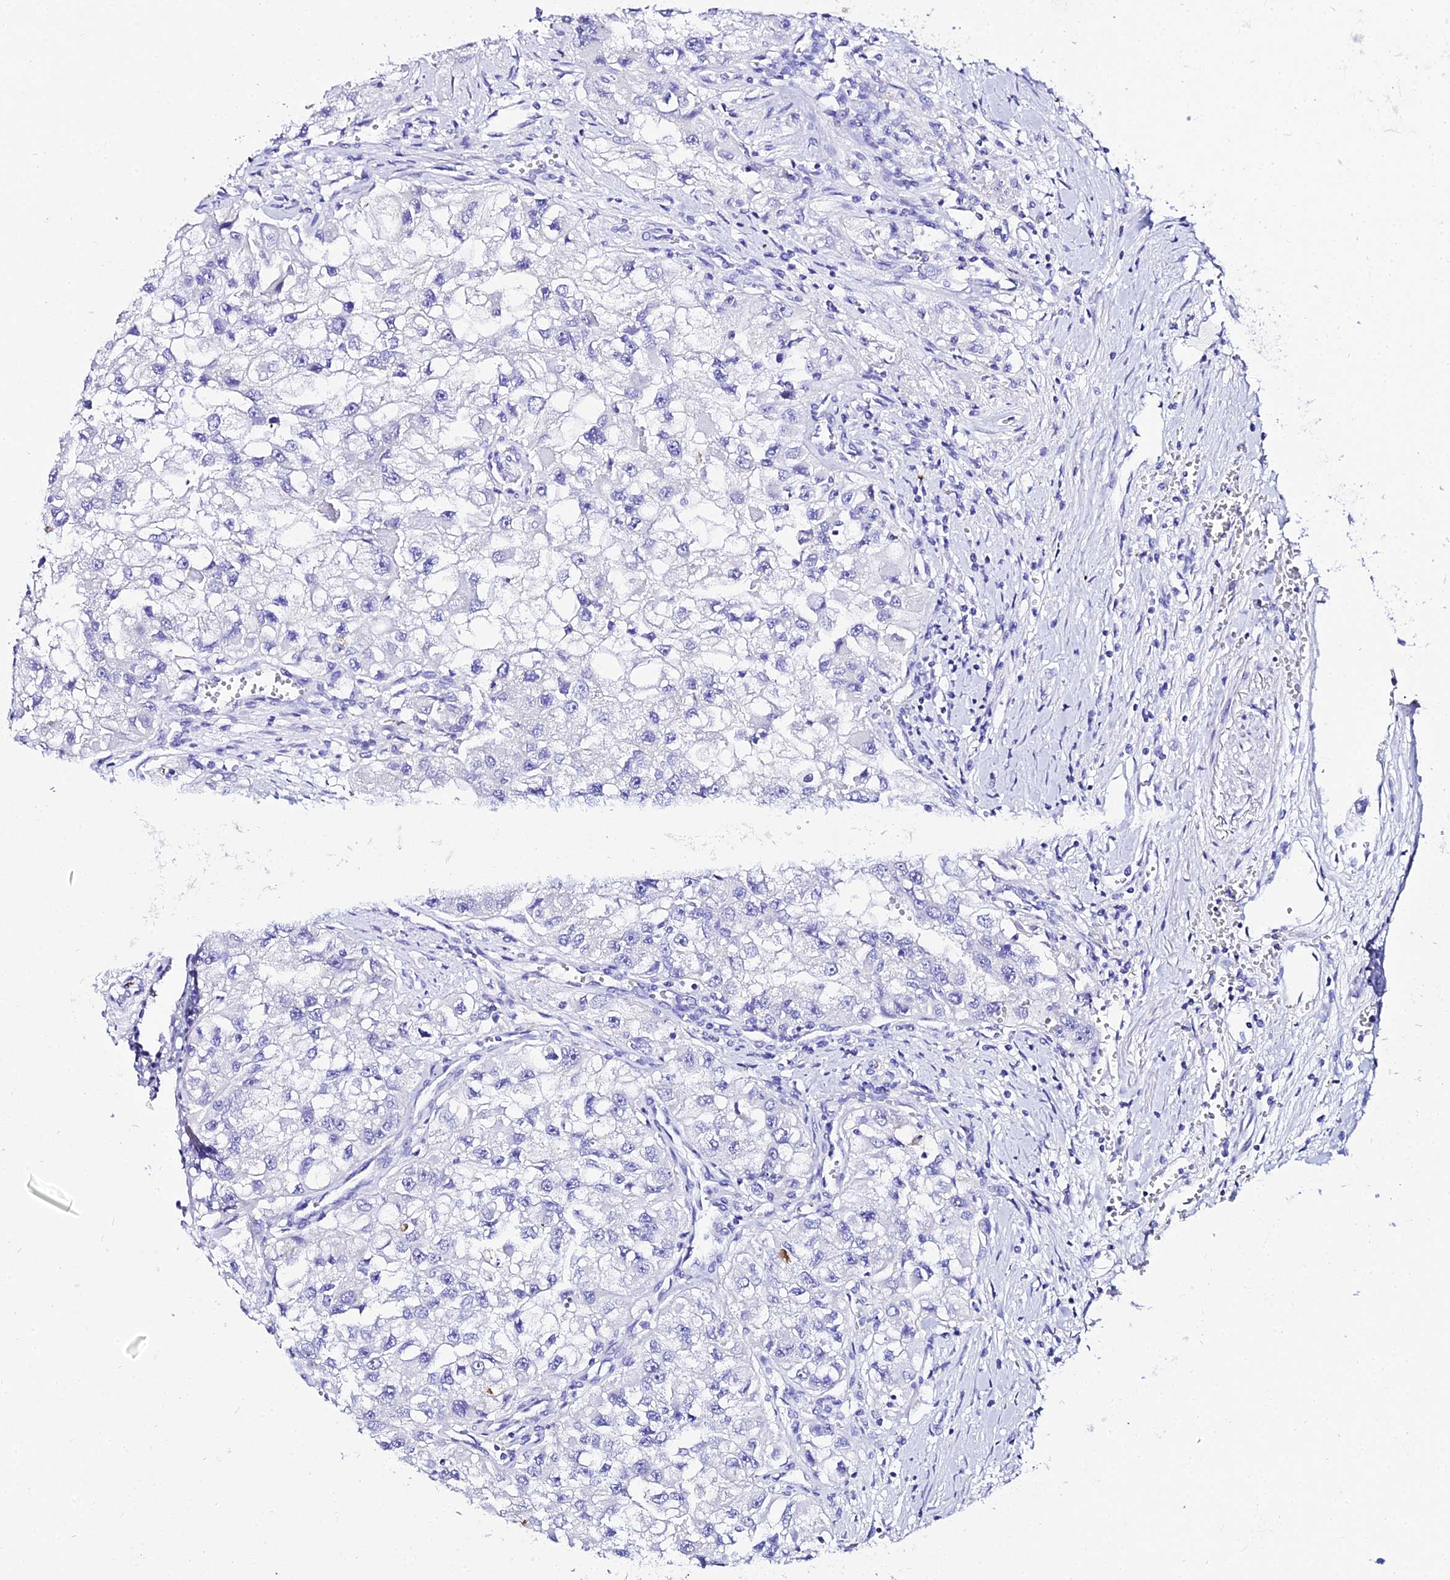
{"staining": {"intensity": "negative", "quantity": "none", "location": "none"}, "tissue": "renal cancer", "cell_type": "Tumor cells", "image_type": "cancer", "snomed": [{"axis": "morphology", "description": "Adenocarcinoma, NOS"}, {"axis": "topography", "description": "Kidney"}], "caption": "Adenocarcinoma (renal) stained for a protein using IHC displays no staining tumor cells.", "gene": "TUBA3D", "patient": {"sex": "male", "age": 63}}